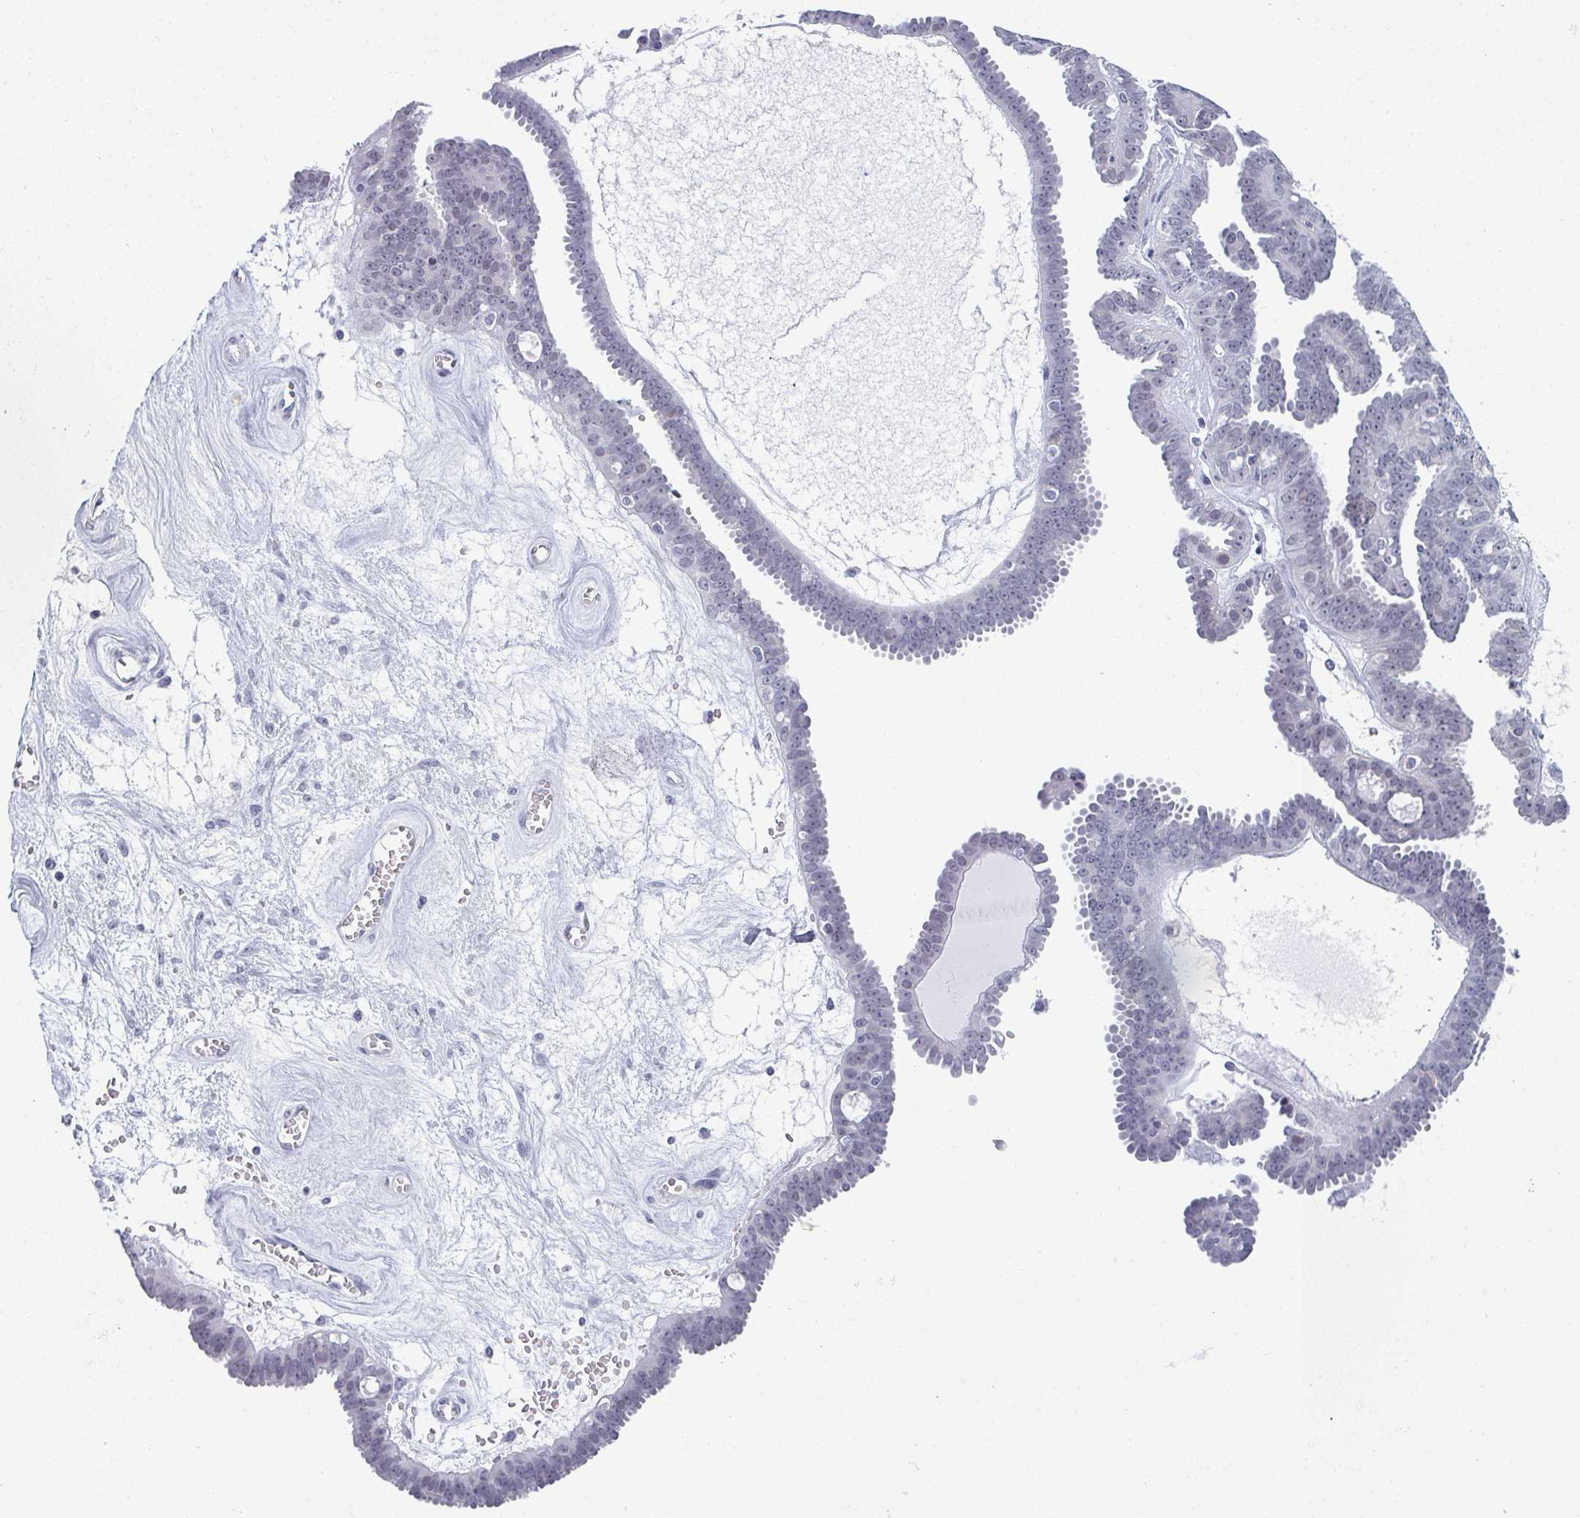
{"staining": {"intensity": "negative", "quantity": "none", "location": "none"}, "tissue": "ovarian cancer", "cell_type": "Tumor cells", "image_type": "cancer", "snomed": [{"axis": "morphology", "description": "Cystadenocarcinoma, serous, NOS"}, {"axis": "topography", "description": "Ovary"}], "caption": "IHC of ovarian cancer (serous cystadenocarcinoma) reveals no staining in tumor cells.", "gene": "PYCR3", "patient": {"sex": "female", "age": 71}}